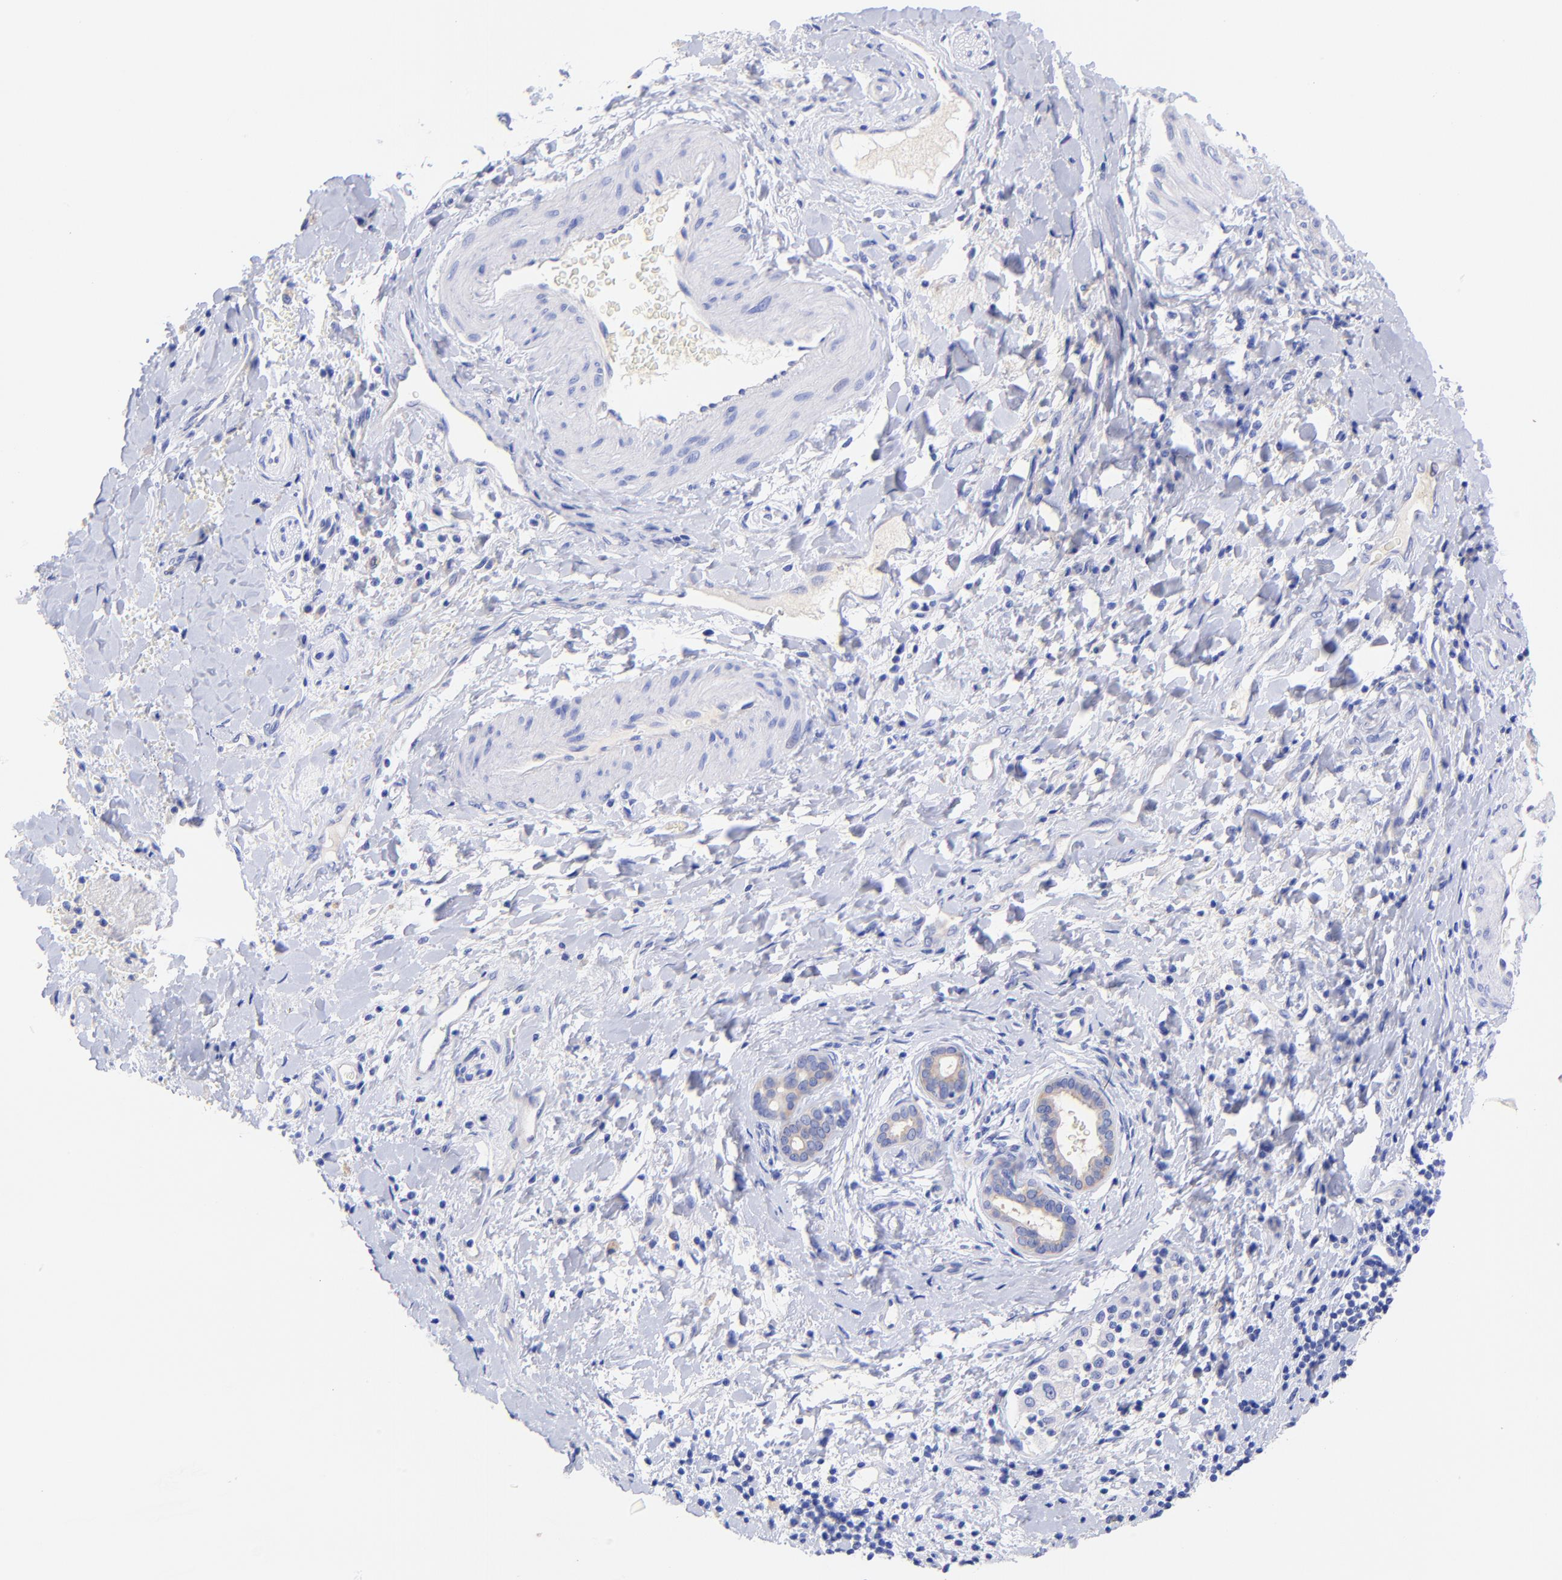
{"staining": {"intensity": "weak", "quantity": "<25%", "location": "cytoplasmic/membranous"}, "tissue": "liver cancer", "cell_type": "Tumor cells", "image_type": "cancer", "snomed": [{"axis": "morphology", "description": "Cholangiocarcinoma"}, {"axis": "topography", "description": "Liver"}], "caption": "Tumor cells are negative for protein expression in human cholangiocarcinoma (liver). The staining was performed using DAB (3,3'-diaminobenzidine) to visualize the protein expression in brown, while the nuclei were stained in blue with hematoxylin (Magnification: 20x).", "gene": "GPHN", "patient": {"sex": "male", "age": 57}}